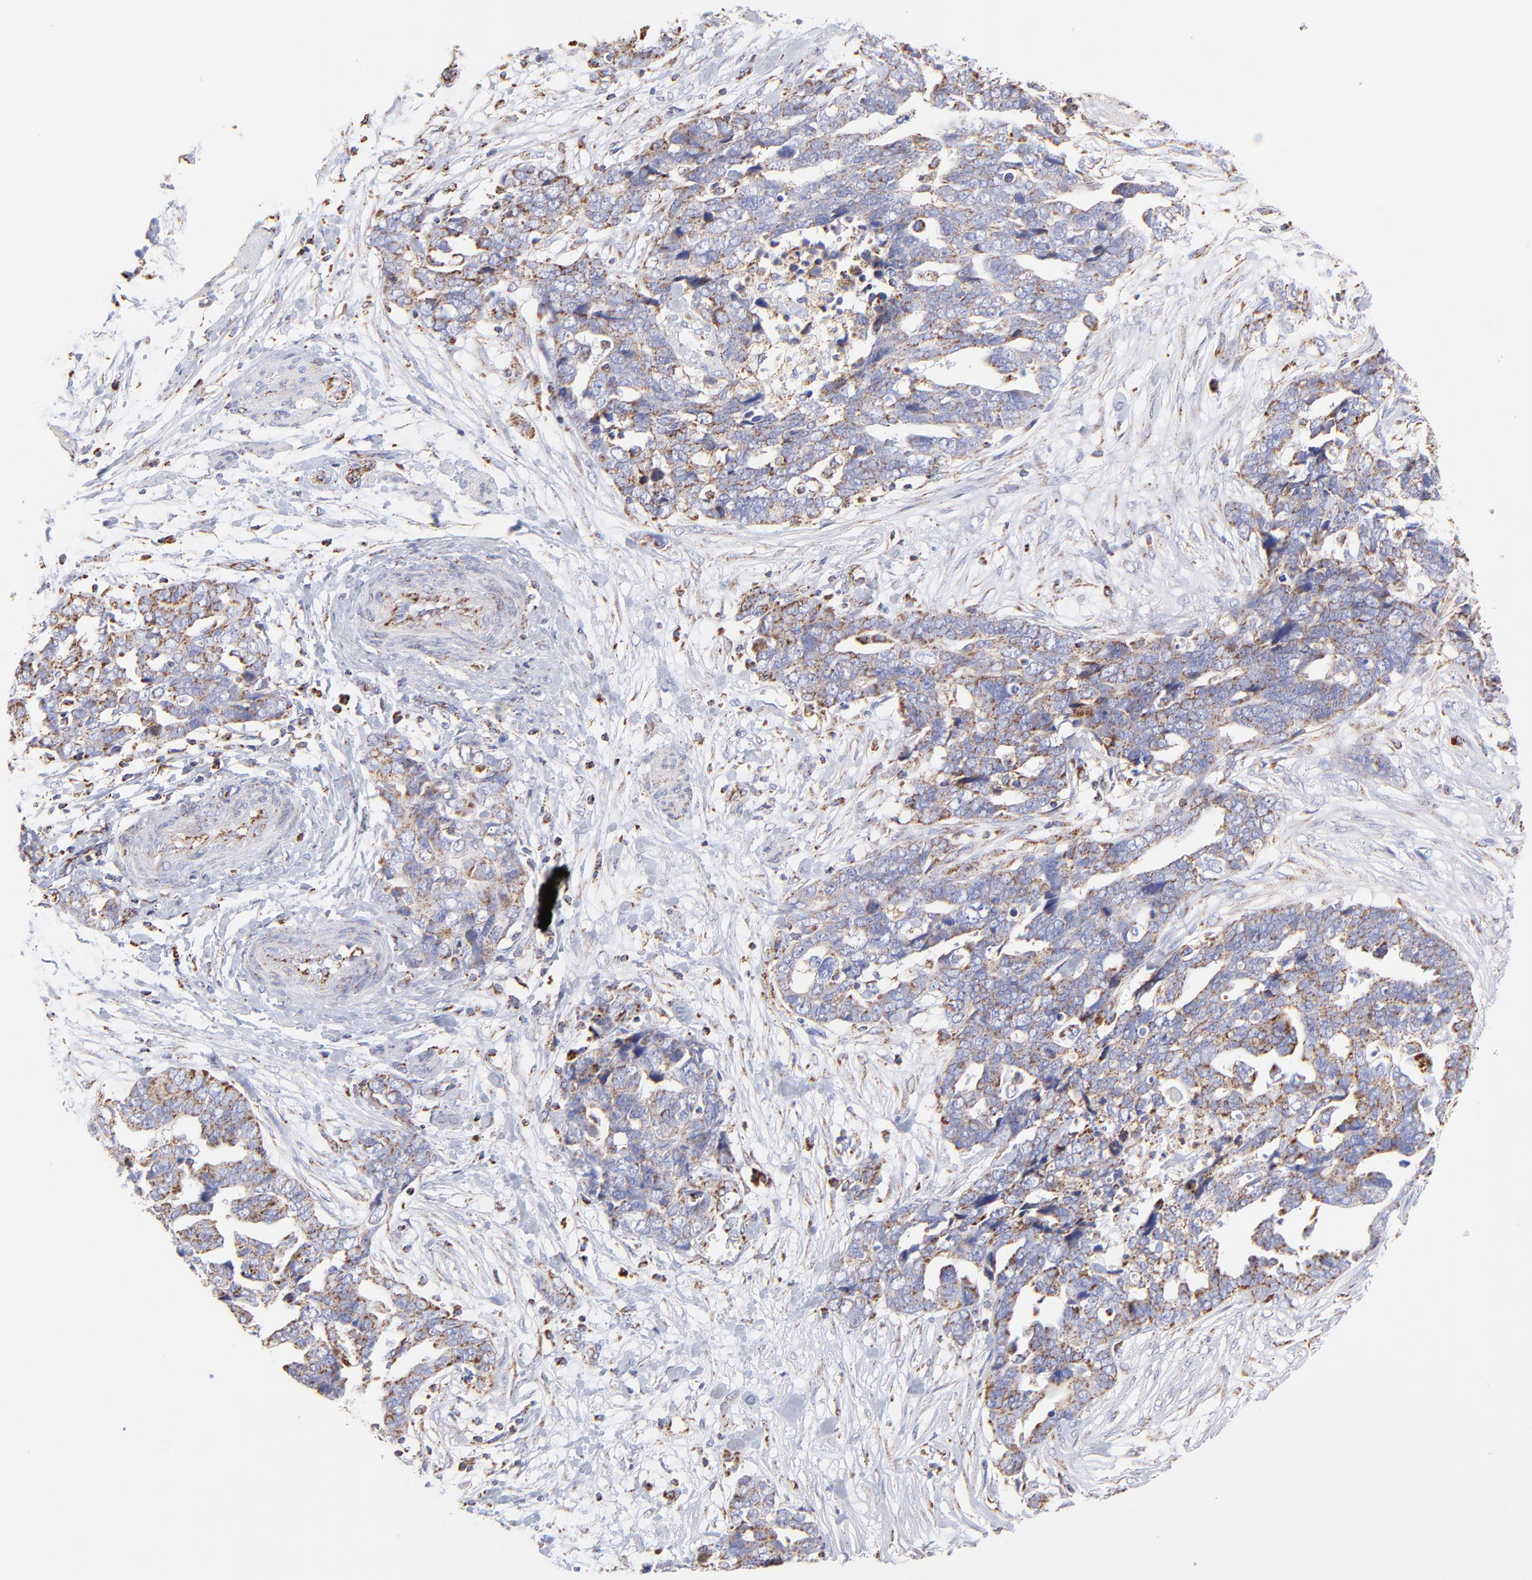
{"staining": {"intensity": "moderate", "quantity": "<25%", "location": "cytoplasmic/membranous"}, "tissue": "ovarian cancer", "cell_type": "Tumor cells", "image_type": "cancer", "snomed": [{"axis": "morphology", "description": "Normal tissue, NOS"}, {"axis": "morphology", "description": "Cystadenocarcinoma, serous, NOS"}, {"axis": "topography", "description": "Fallopian tube"}, {"axis": "topography", "description": "Ovary"}], "caption": "Ovarian cancer (serous cystadenocarcinoma) stained with a protein marker exhibits moderate staining in tumor cells.", "gene": "ECH1", "patient": {"sex": "female", "age": 56}}